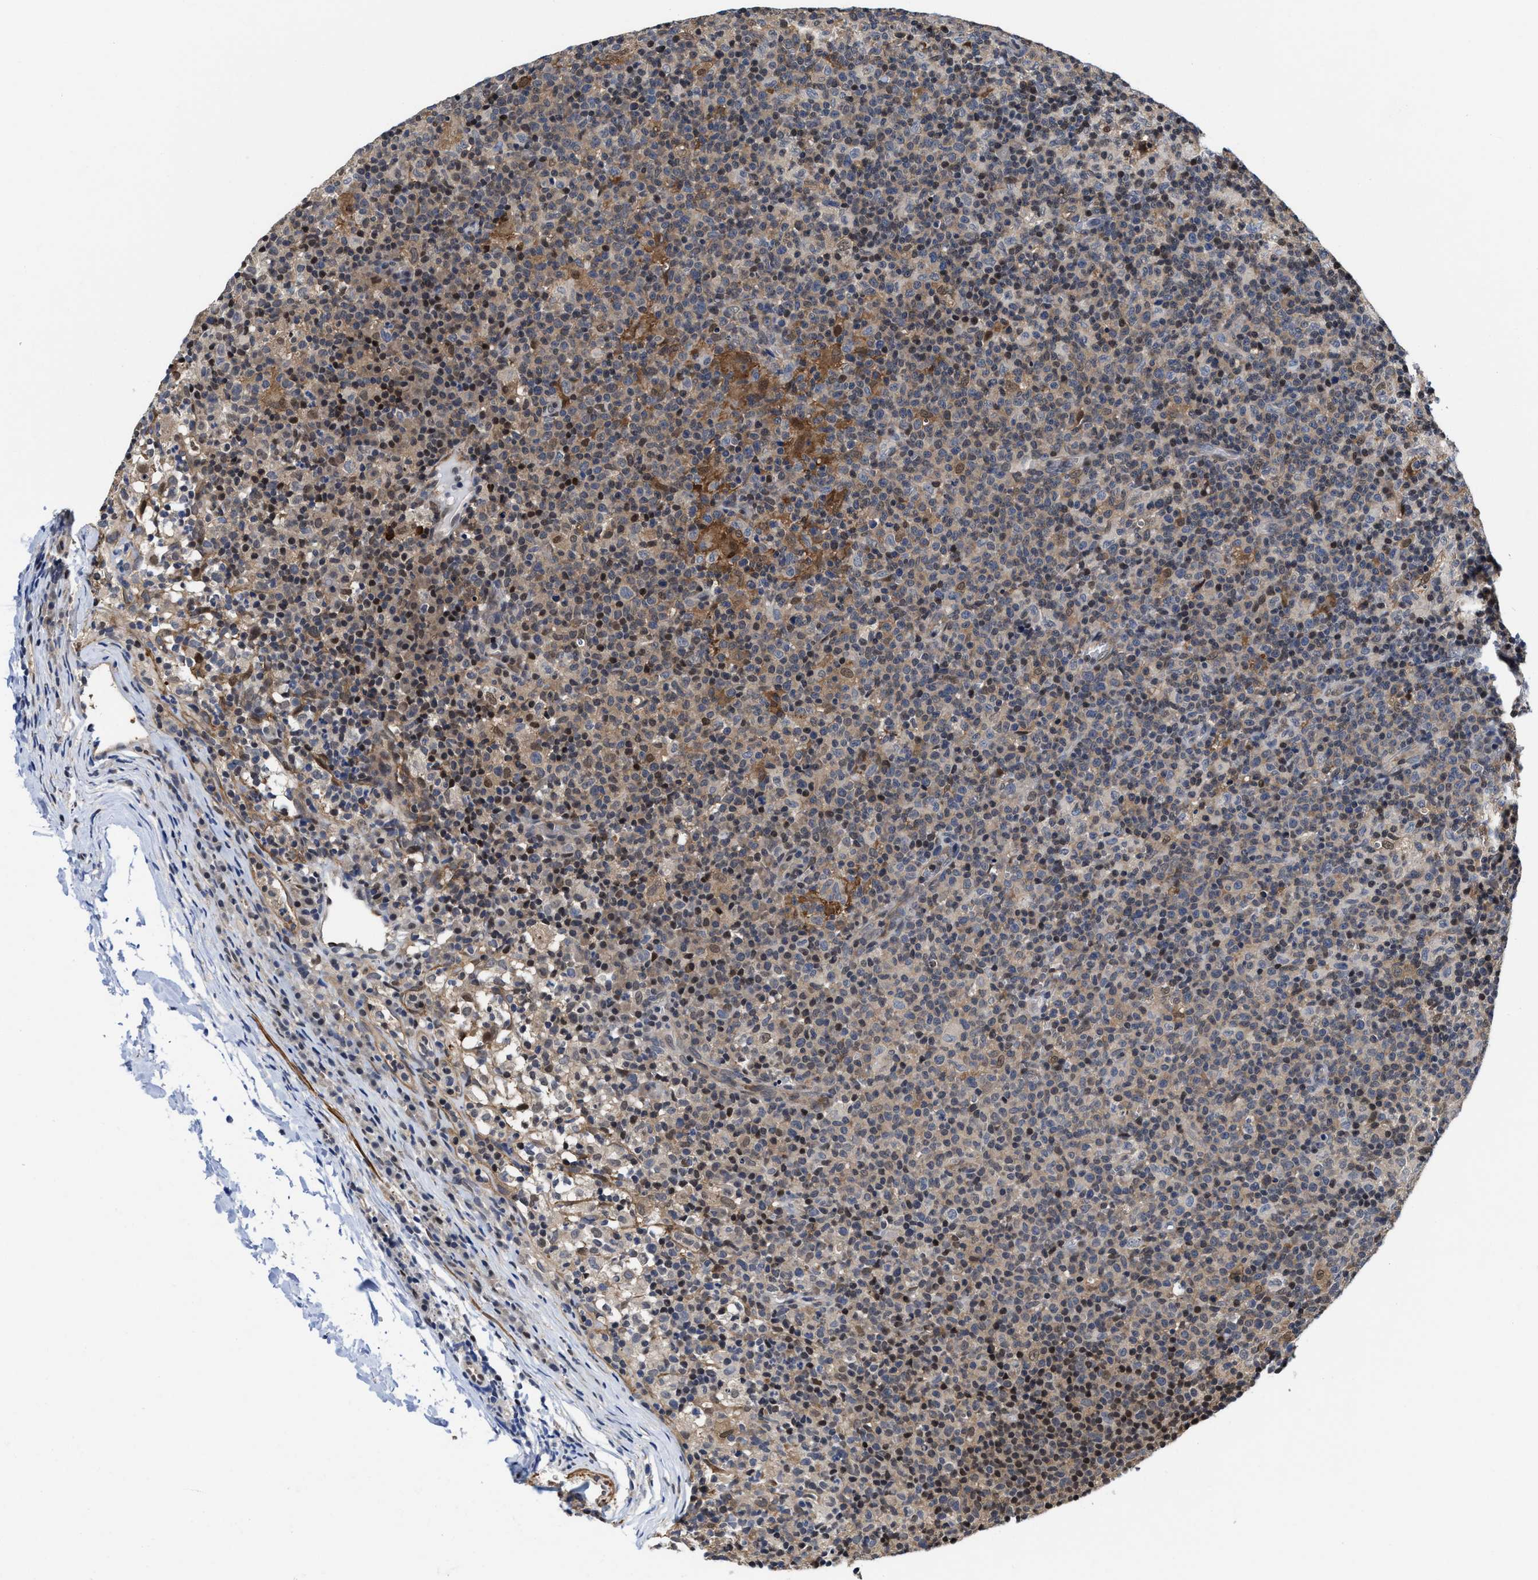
{"staining": {"intensity": "weak", "quantity": "<25%", "location": "cytoplasmic/membranous"}, "tissue": "lymph node", "cell_type": "Germinal center cells", "image_type": "normal", "snomed": [{"axis": "morphology", "description": "Normal tissue, NOS"}, {"axis": "morphology", "description": "Inflammation, NOS"}, {"axis": "topography", "description": "Lymph node"}], "caption": "Immunohistochemistry of unremarkable lymph node displays no staining in germinal center cells.", "gene": "KIF12", "patient": {"sex": "male", "age": 55}}